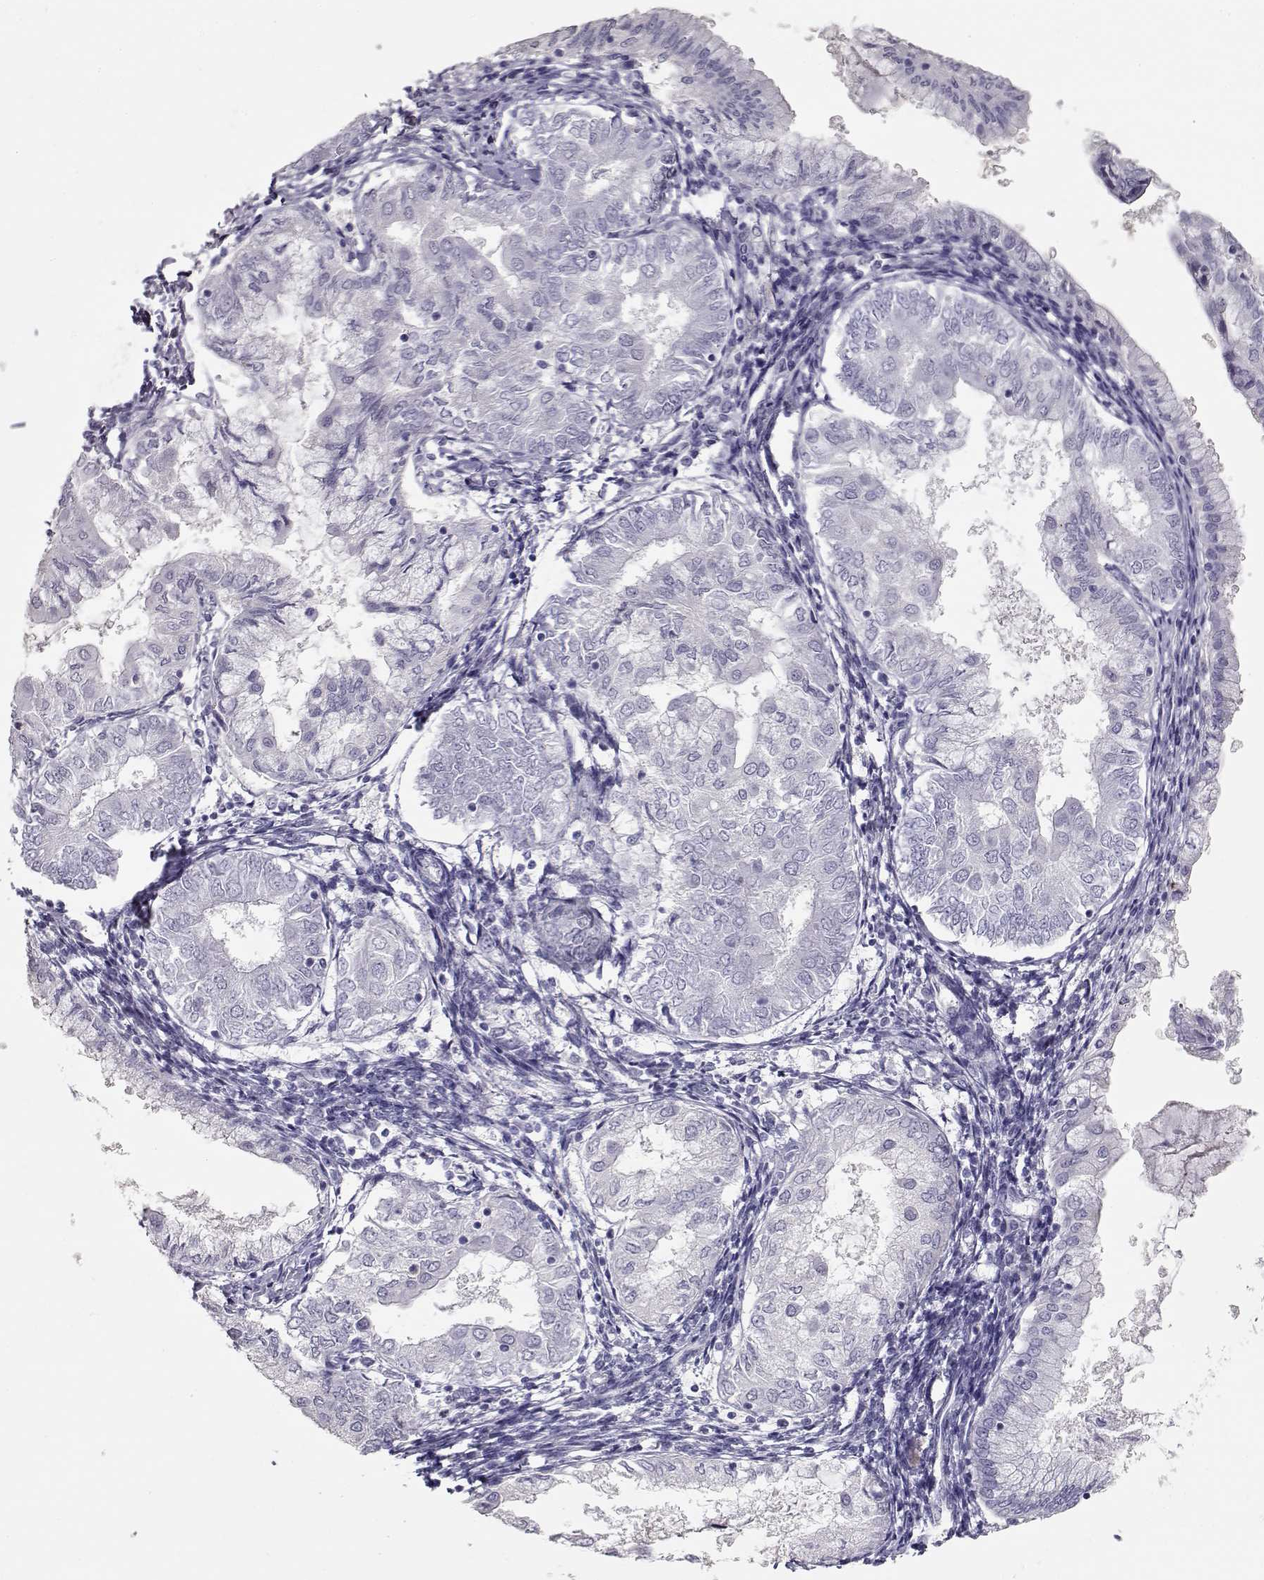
{"staining": {"intensity": "negative", "quantity": "none", "location": "none"}, "tissue": "endometrial cancer", "cell_type": "Tumor cells", "image_type": "cancer", "snomed": [{"axis": "morphology", "description": "Adenocarcinoma, NOS"}, {"axis": "topography", "description": "Endometrium"}], "caption": "Immunohistochemical staining of human endometrial adenocarcinoma exhibits no significant staining in tumor cells.", "gene": "SLC18A1", "patient": {"sex": "female", "age": 68}}